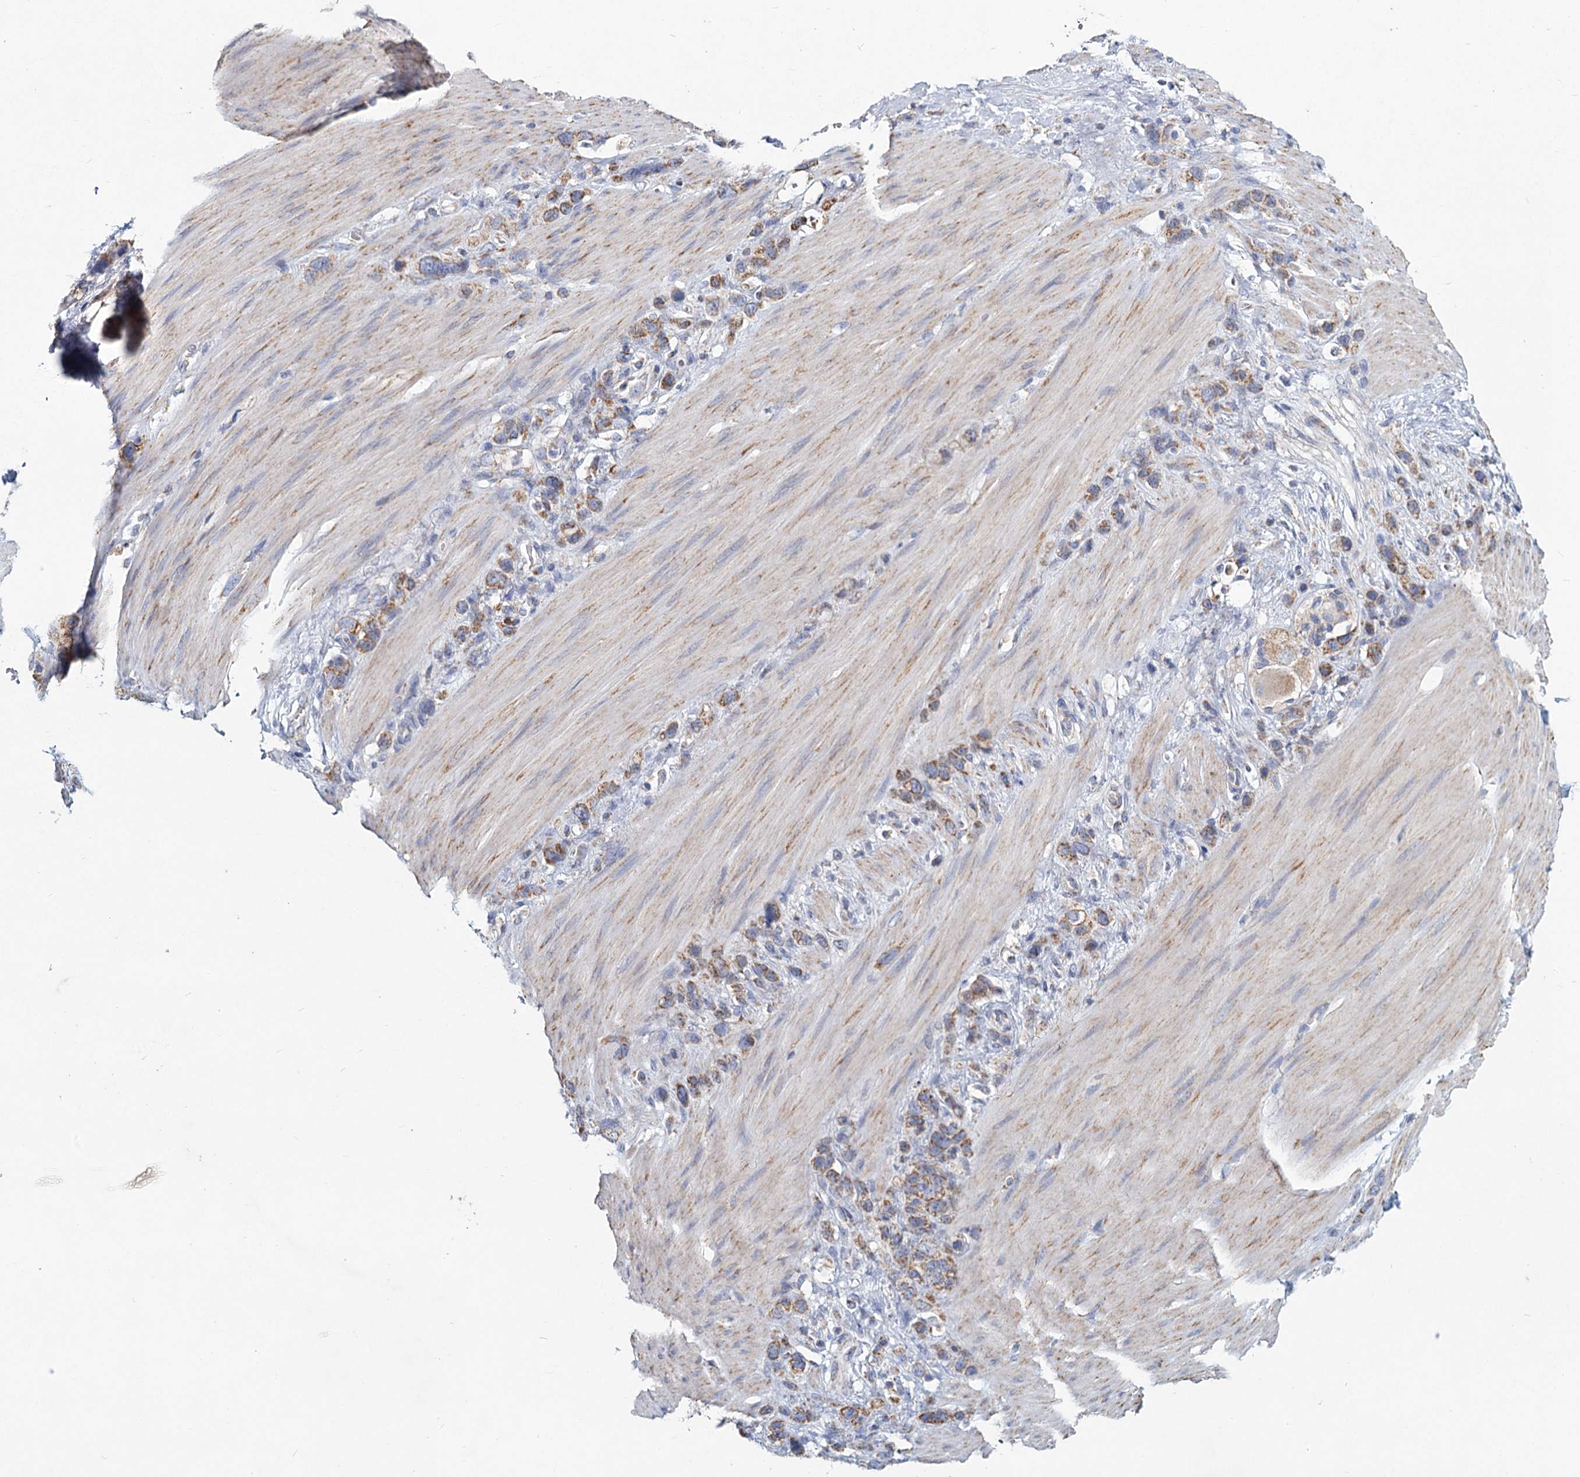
{"staining": {"intensity": "moderate", "quantity": ">75%", "location": "cytoplasmic/membranous"}, "tissue": "stomach cancer", "cell_type": "Tumor cells", "image_type": "cancer", "snomed": [{"axis": "morphology", "description": "Adenocarcinoma, NOS"}, {"axis": "morphology", "description": "Adenocarcinoma, High grade"}, {"axis": "topography", "description": "Stomach, upper"}, {"axis": "topography", "description": "Stomach, lower"}], "caption": "A micrograph showing moderate cytoplasmic/membranous positivity in approximately >75% of tumor cells in stomach cancer, as visualized by brown immunohistochemical staining.", "gene": "NDUFC2", "patient": {"sex": "female", "age": 65}}